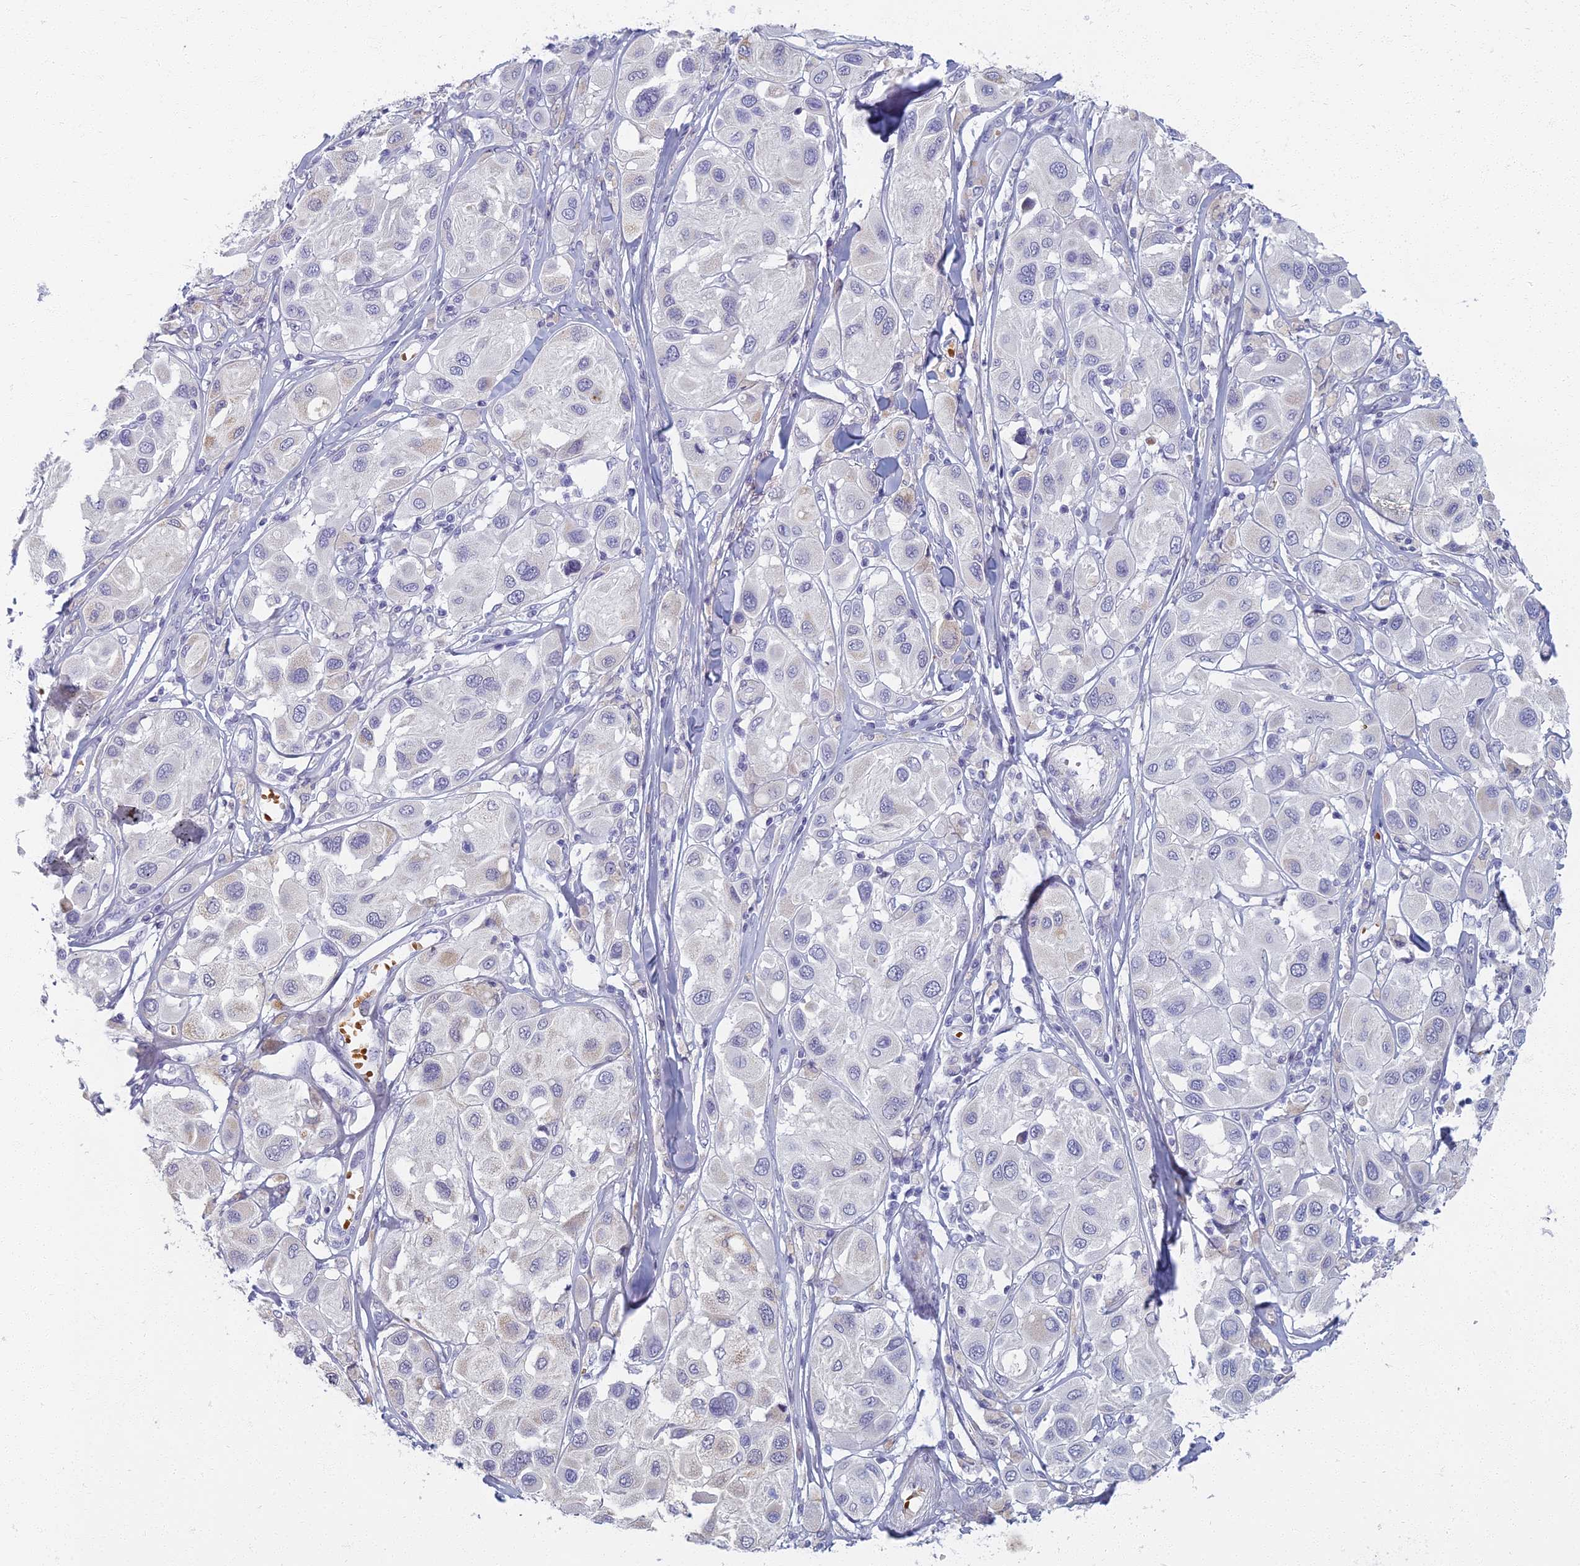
{"staining": {"intensity": "negative", "quantity": "none", "location": "none"}, "tissue": "melanoma", "cell_type": "Tumor cells", "image_type": "cancer", "snomed": [{"axis": "morphology", "description": "Malignant melanoma, Metastatic site"}, {"axis": "topography", "description": "Skin"}], "caption": "This micrograph is of malignant melanoma (metastatic site) stained with immunohistochemistry to label a protein in brown with the nuclei are counter-stained blue. There is no positivity in tumor cells. (DAB IHC, high magnification).", "gene": "ARL15", "patient": {"sex": "male", "age": 41}}